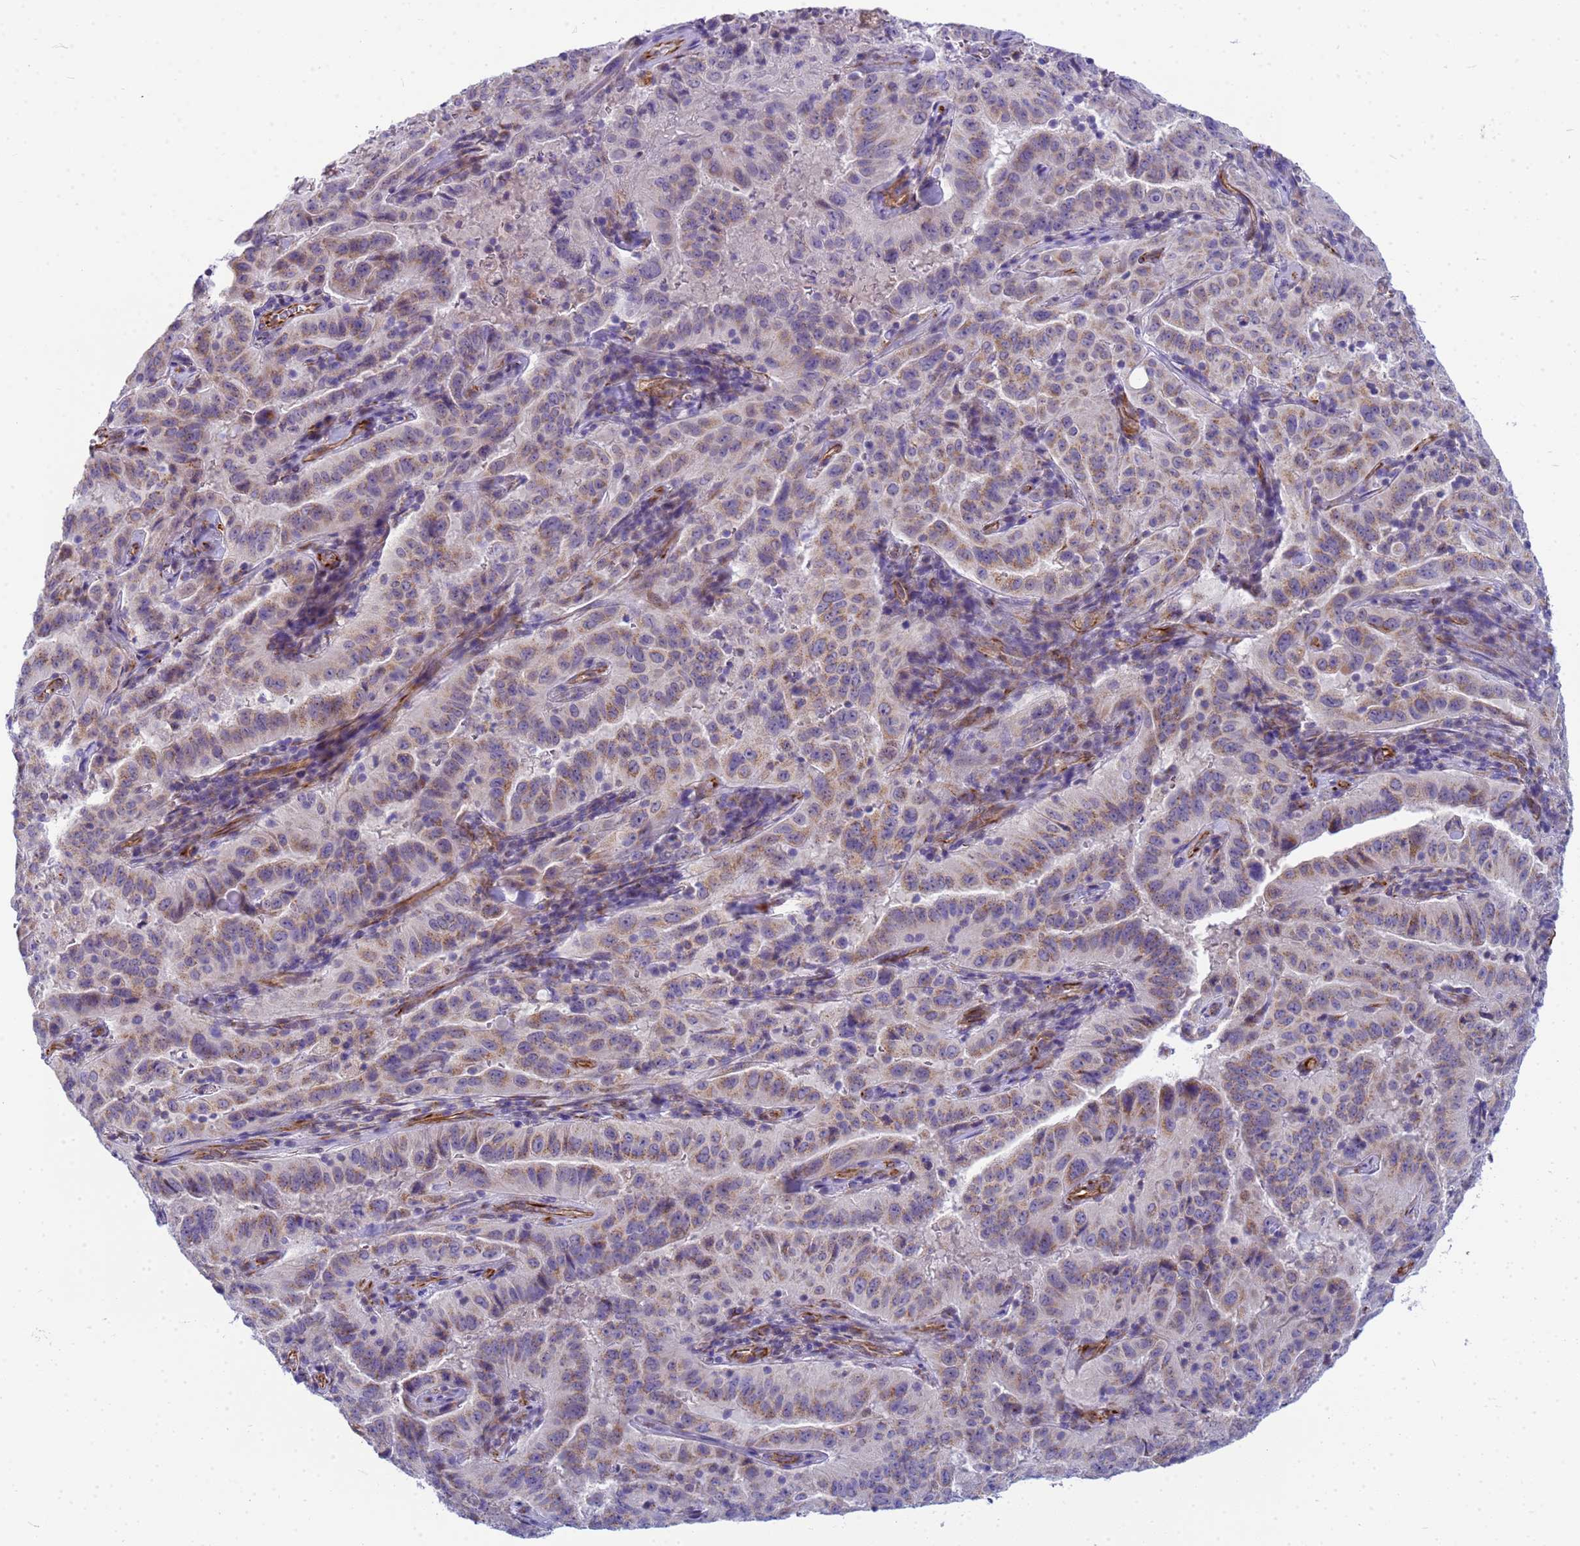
{"staining": {"intensity": "moderate", "quantity": ">75%", "location": "cytoplasmic/membranous"}, "tissue": "pancreatic cancer", "cell_type": "Tumor cells", "image_type": "cancer", "snomed": [{"axis": "morphology", "description": "Adenocarcinoma, NOS"}, {"axis": "topography", "description": "Pancreas"}], "caption": "Immunohistochemical staining of human pancreatic cancer (adenocarcinoma) exhibits moderate cytoplasmic/membranous protein expression in about >75% of tumor cells.", "gene": "UBXN2B", "patient": {"sex": "male", "age": 63}}